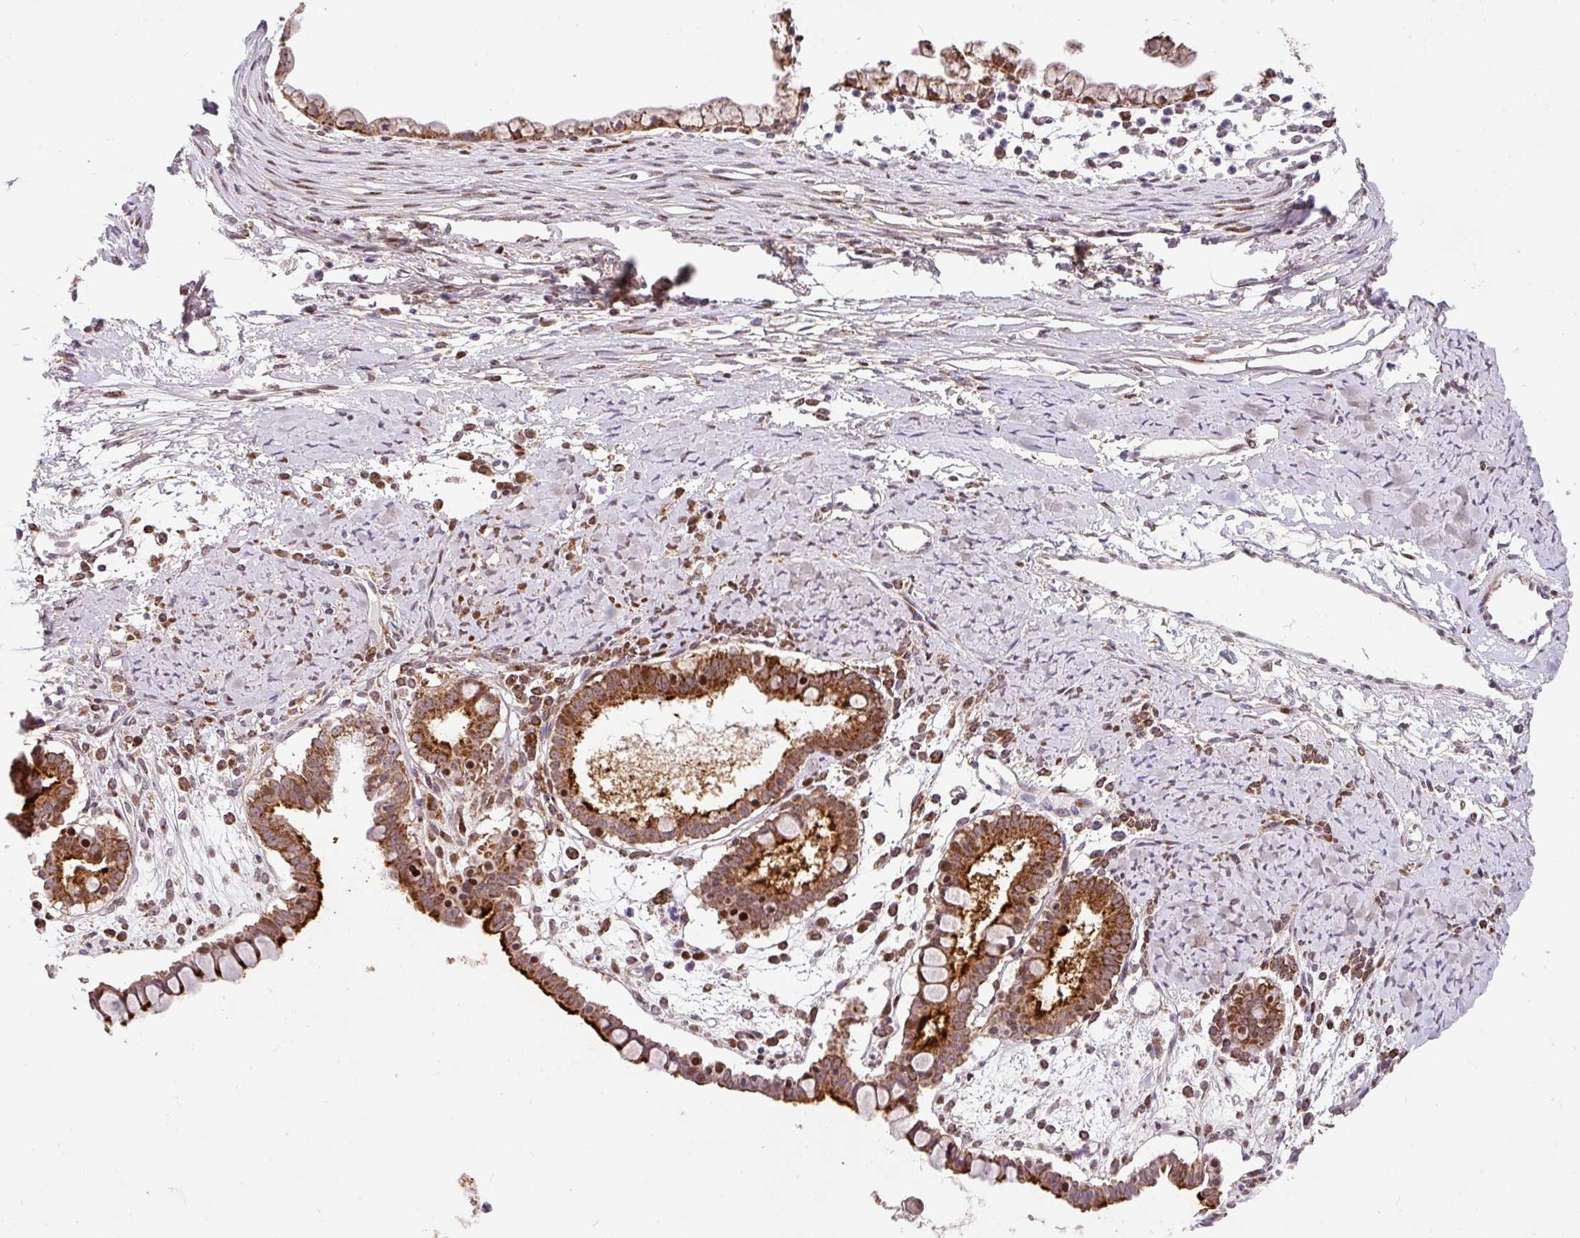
{"staining": {"intensity": "strong", "quantity": ">75%", "location": "cytoplasmic/membranous"}, "tissue": "ovarian cancer", "cell_type": "Tumor cells", "image_type": "cancer", "snomed": [{"axis": "morphology", "description": "Cystadenocarcinoma, mucinous, NOS"}, {"axis": "topography", "description": "Ovary"}], "caption": "Immunohistochemical staining of ovarian mucinous cystadenocarcinoma exhibits high levels of strong cytoplasmic/membranous protein staining in about >75% of tumor cells. (DAB IHC, brown staining for protein, blue staining for nuclei).", "gene": "SARS2", "patient": {"sex": "female", "age": 61}}